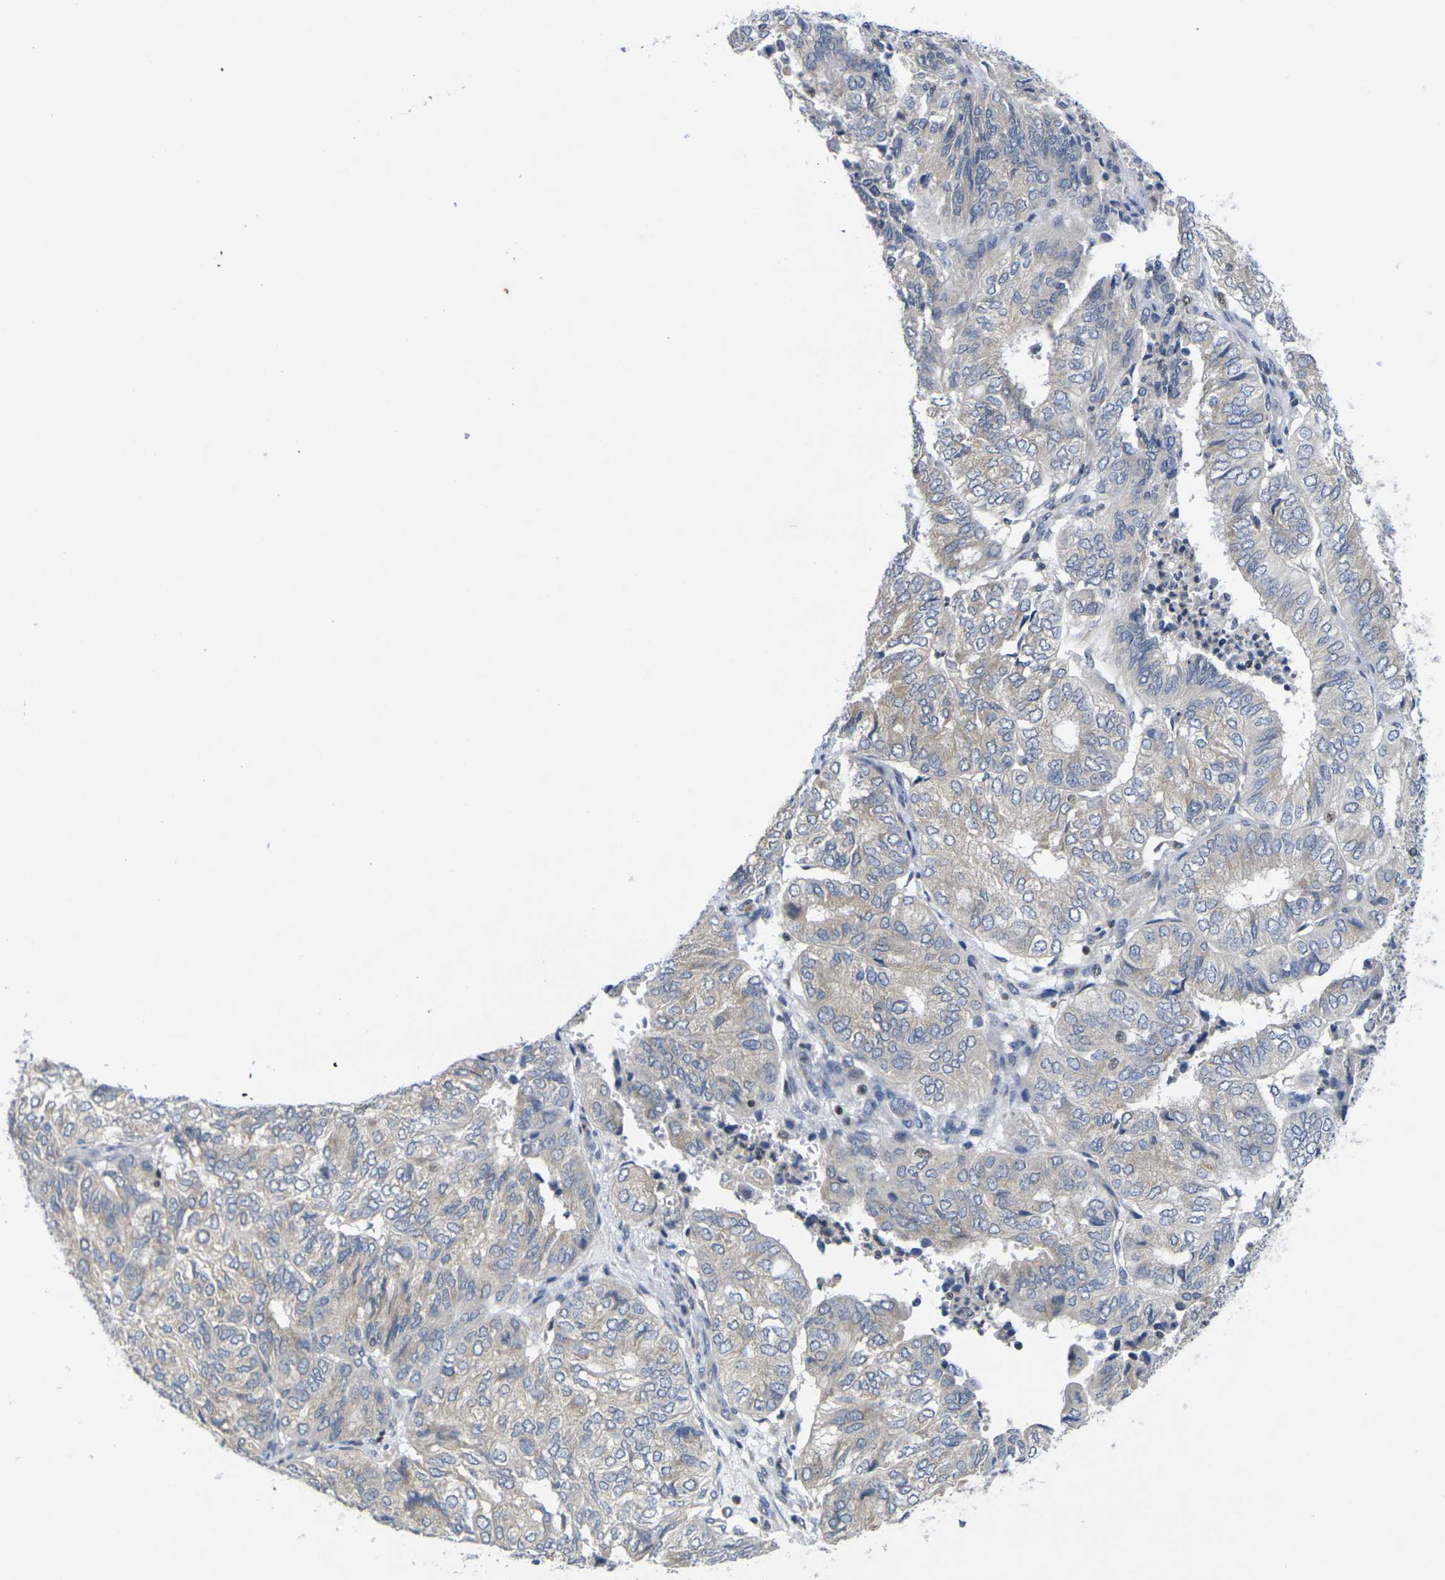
{"staining": {"intensity": "weak", "quantity": "<25%", "location": "cytoplasmic/membranous"}, "tissue": "endometrial cancer", "cell_type": "Tumor cells", "image_type": "cancer", "snomed": [{"axis": "morphology", "description": "Adenocarcinoma, NOS"}, {"axis": "topography", "description": "Uterus"}], "caption": "Endometrial adenocarcinoma stained for a protein using immunohistochemistry reveals no positivity tumor cells.", "gene": "IKZF1", "patient": {"sex": "female", "age": 60}}